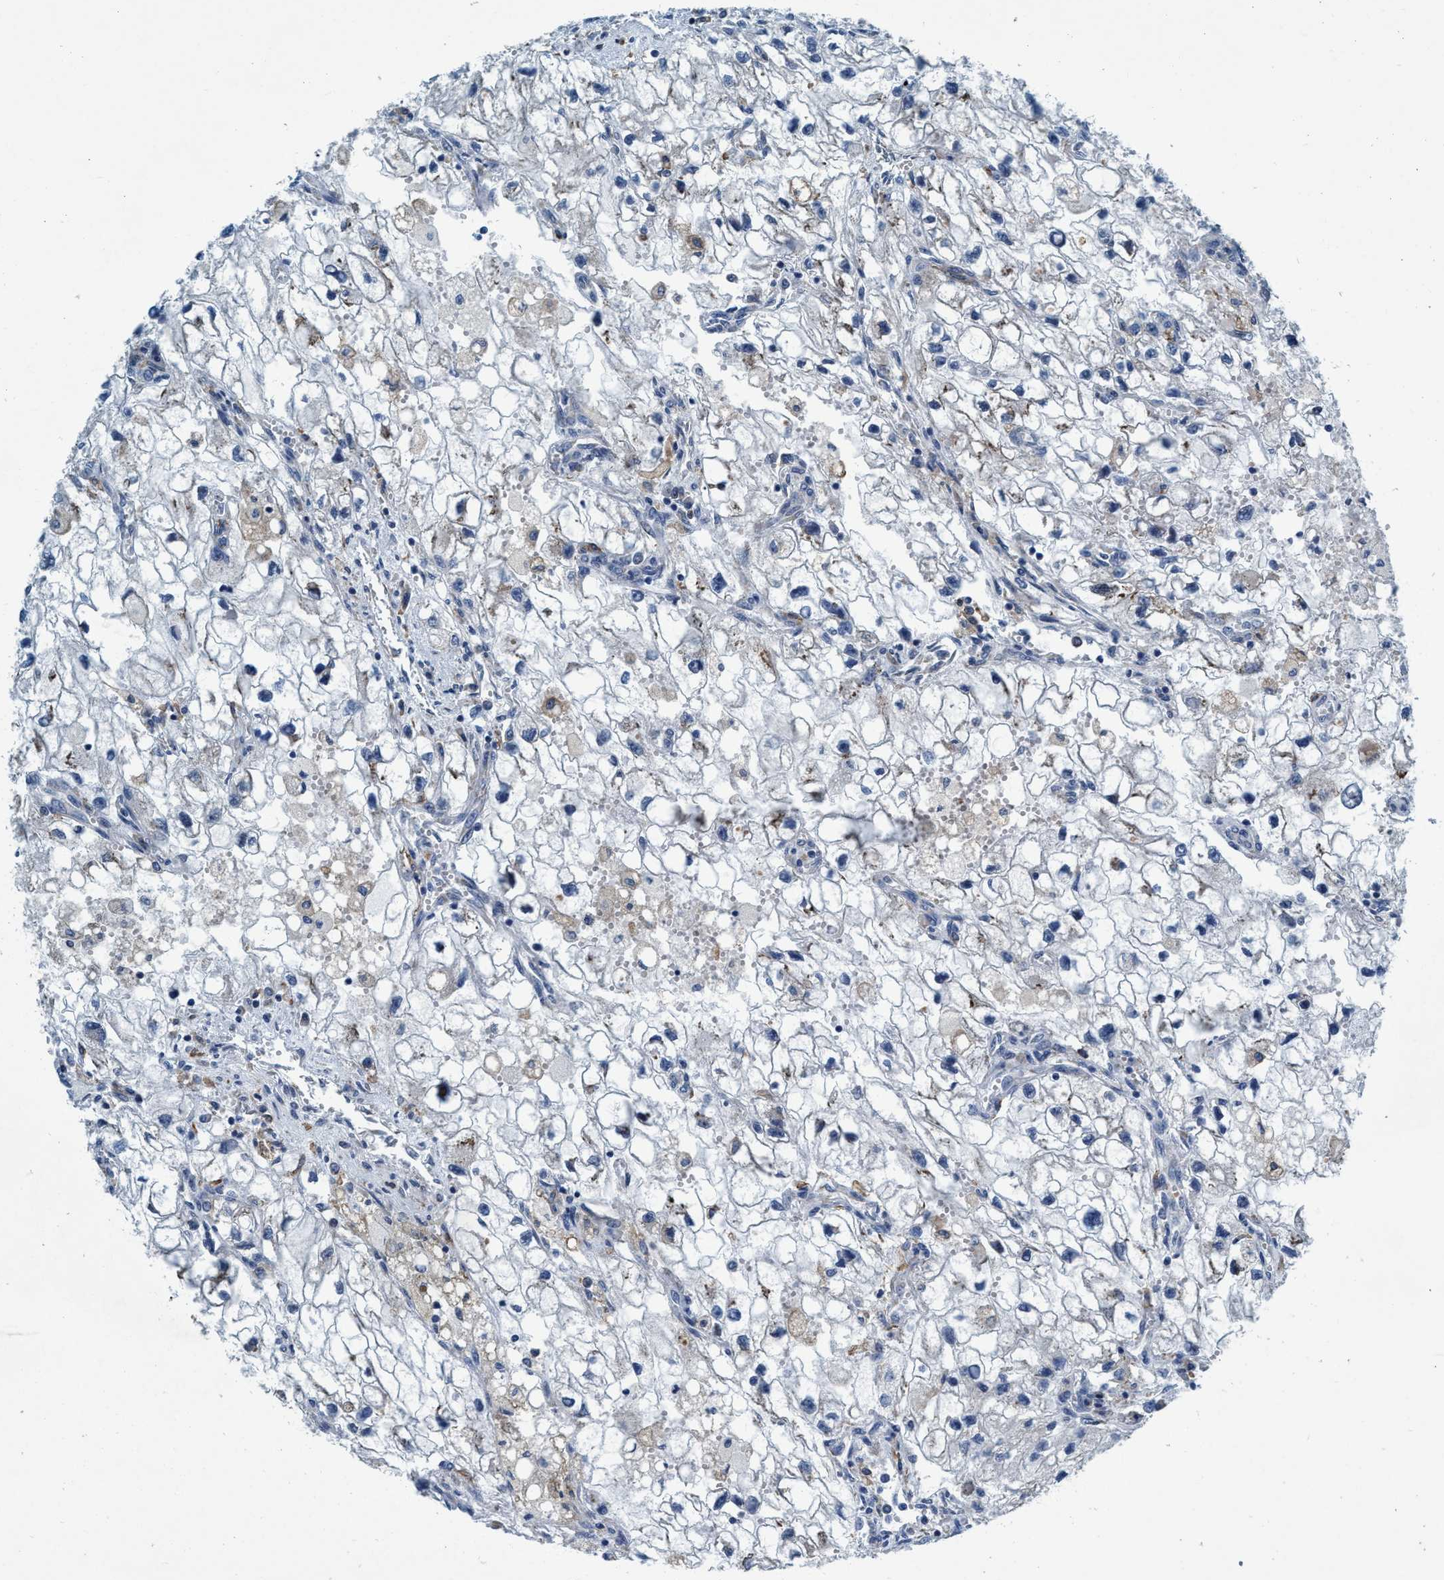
{"staining": {"intensity": "negative", "quantity": "none", "location": "none"}, "tissue": "renal cancer", "cell_type": "Tumor cells", "image_type": "cancer", "snomed": [{"axis": "morphology", "description": "Adenocarcinoma, NOS"}, {"axis": "topography", "description": "Kidney"}], "caption": "High magnification brightfield microscopy of renal cancer stained with DAB (3,3'-diaminobenzidine) (brown) and counterstained with hematoxylin (blue): tumor cells show no significant positivity.", "gene": "ARMC9", "patient": {"sex": "female", "age": 70}}